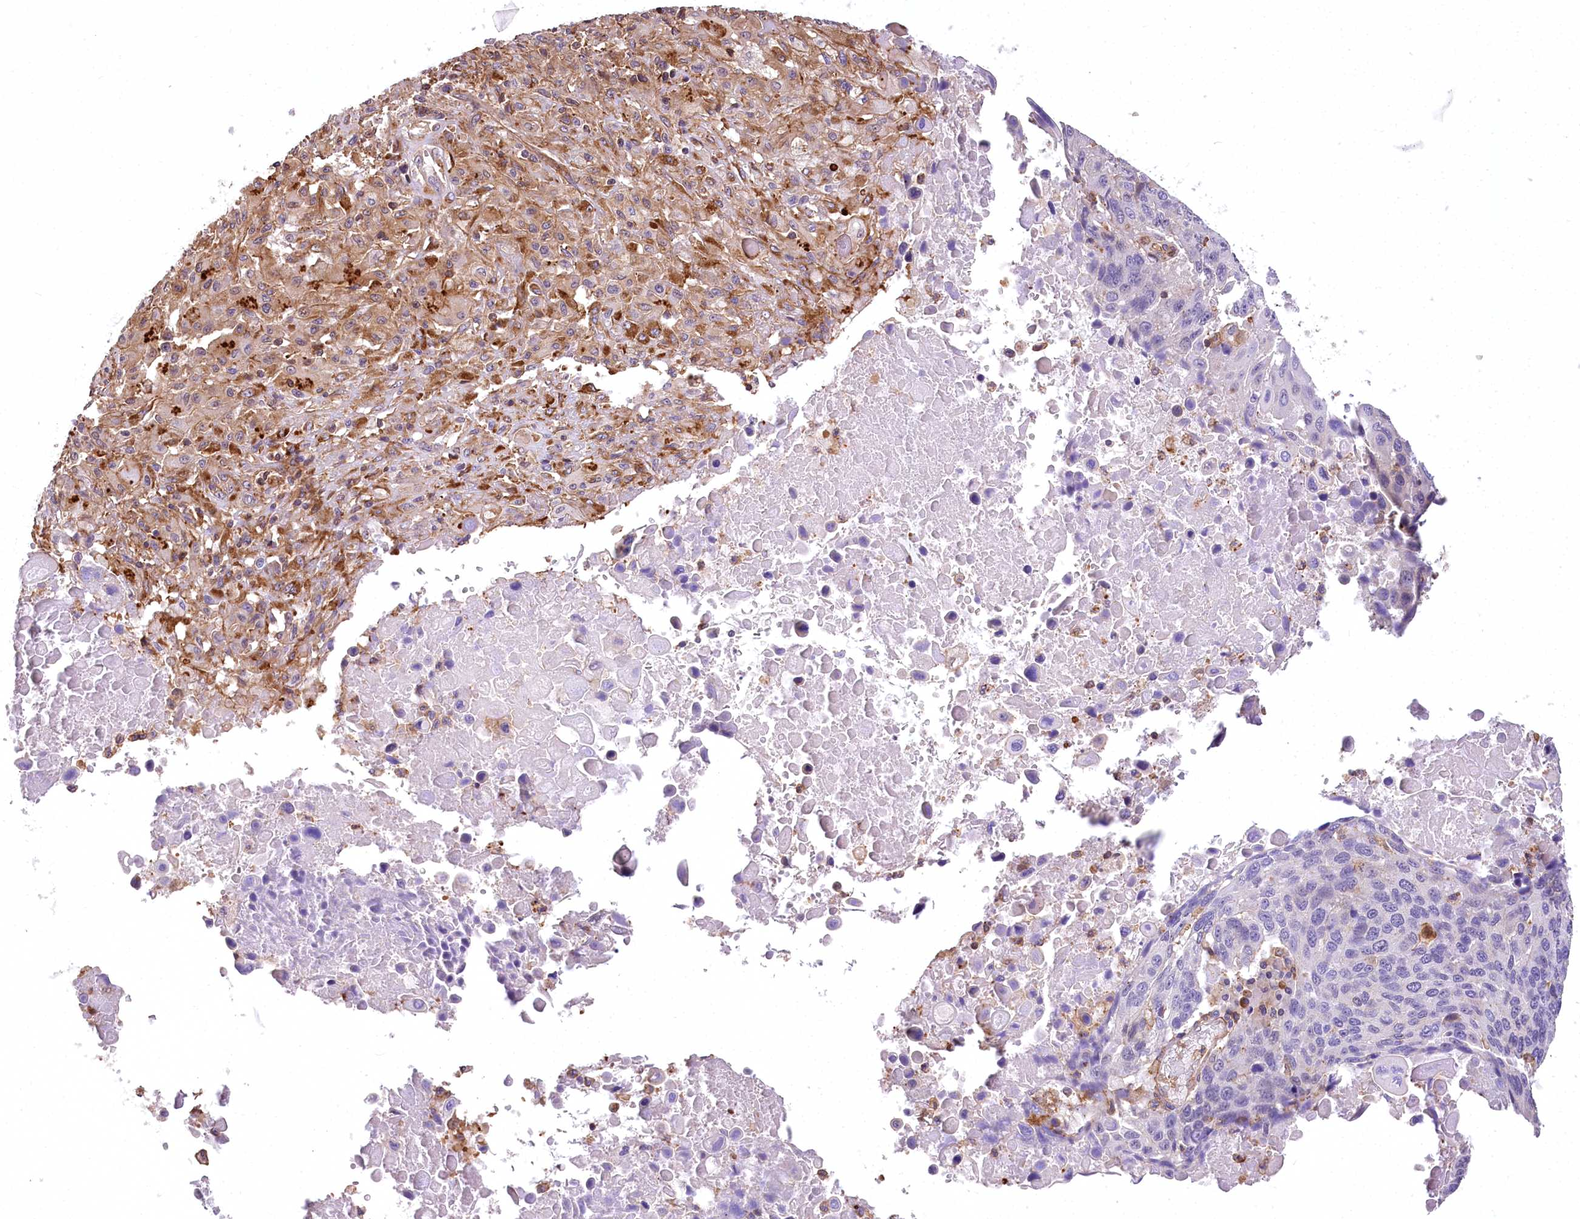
{"staining": {"intensity": "negative", "quantity": "none", "location": "none"}, "tissue": "lung cancer", "cell_type": "Tumor cells", "image_type": "cancer", "snomed": [{"axis": "morphology", "description": "Squamous cell carcinoma, NOS"}, {"axis": "topography", "description": "Lung"}], "caption": "Histopathology image shows no protein staining in tumor cells of lung cancer tissue.", "gene": "DPP3", "patient": {"sex": "male", "age": 66}}